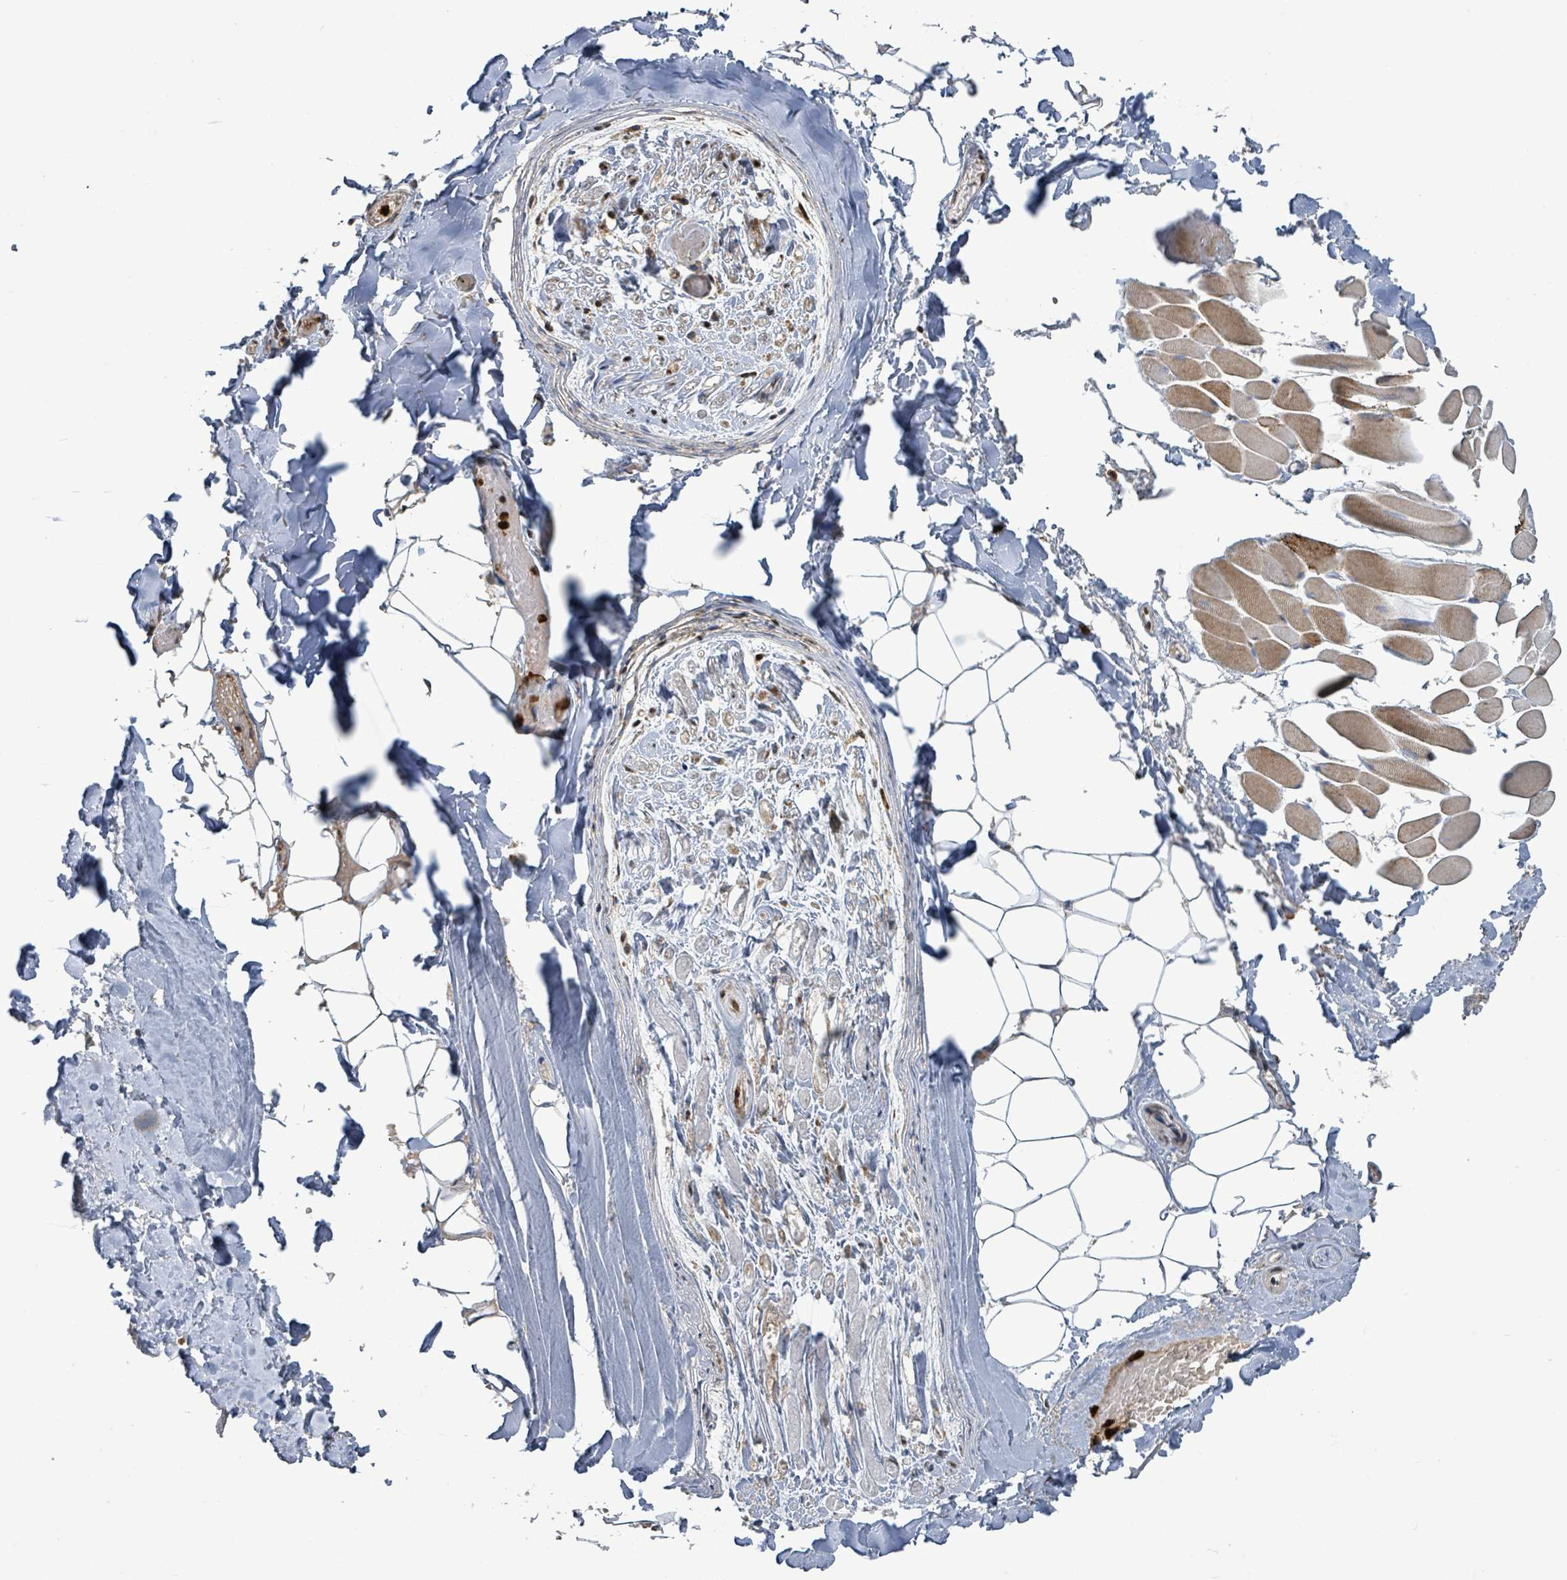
{"staining": {"intensity": "negative", "quantity": "none", "location": "none"}, "tissue": "adipose tissue", "cell_type": "Adipocytes", "image_type": "normal", "snomed": [{"axis": "morphology", "description": "Normal tissue, NOS"}, {"axis": "topography", "description": "Peripheral nerve tissue"}], "caption": "IHC of normal adipose tissue reveals no expression in adipocytes. (Stains: DAB immunohistochemistry with hematoxylin counter stain, Microscopy: brightfield microscopy at high magnification).", "gene": "COQ6", "patient": {"sex": "male", "age": 74}}